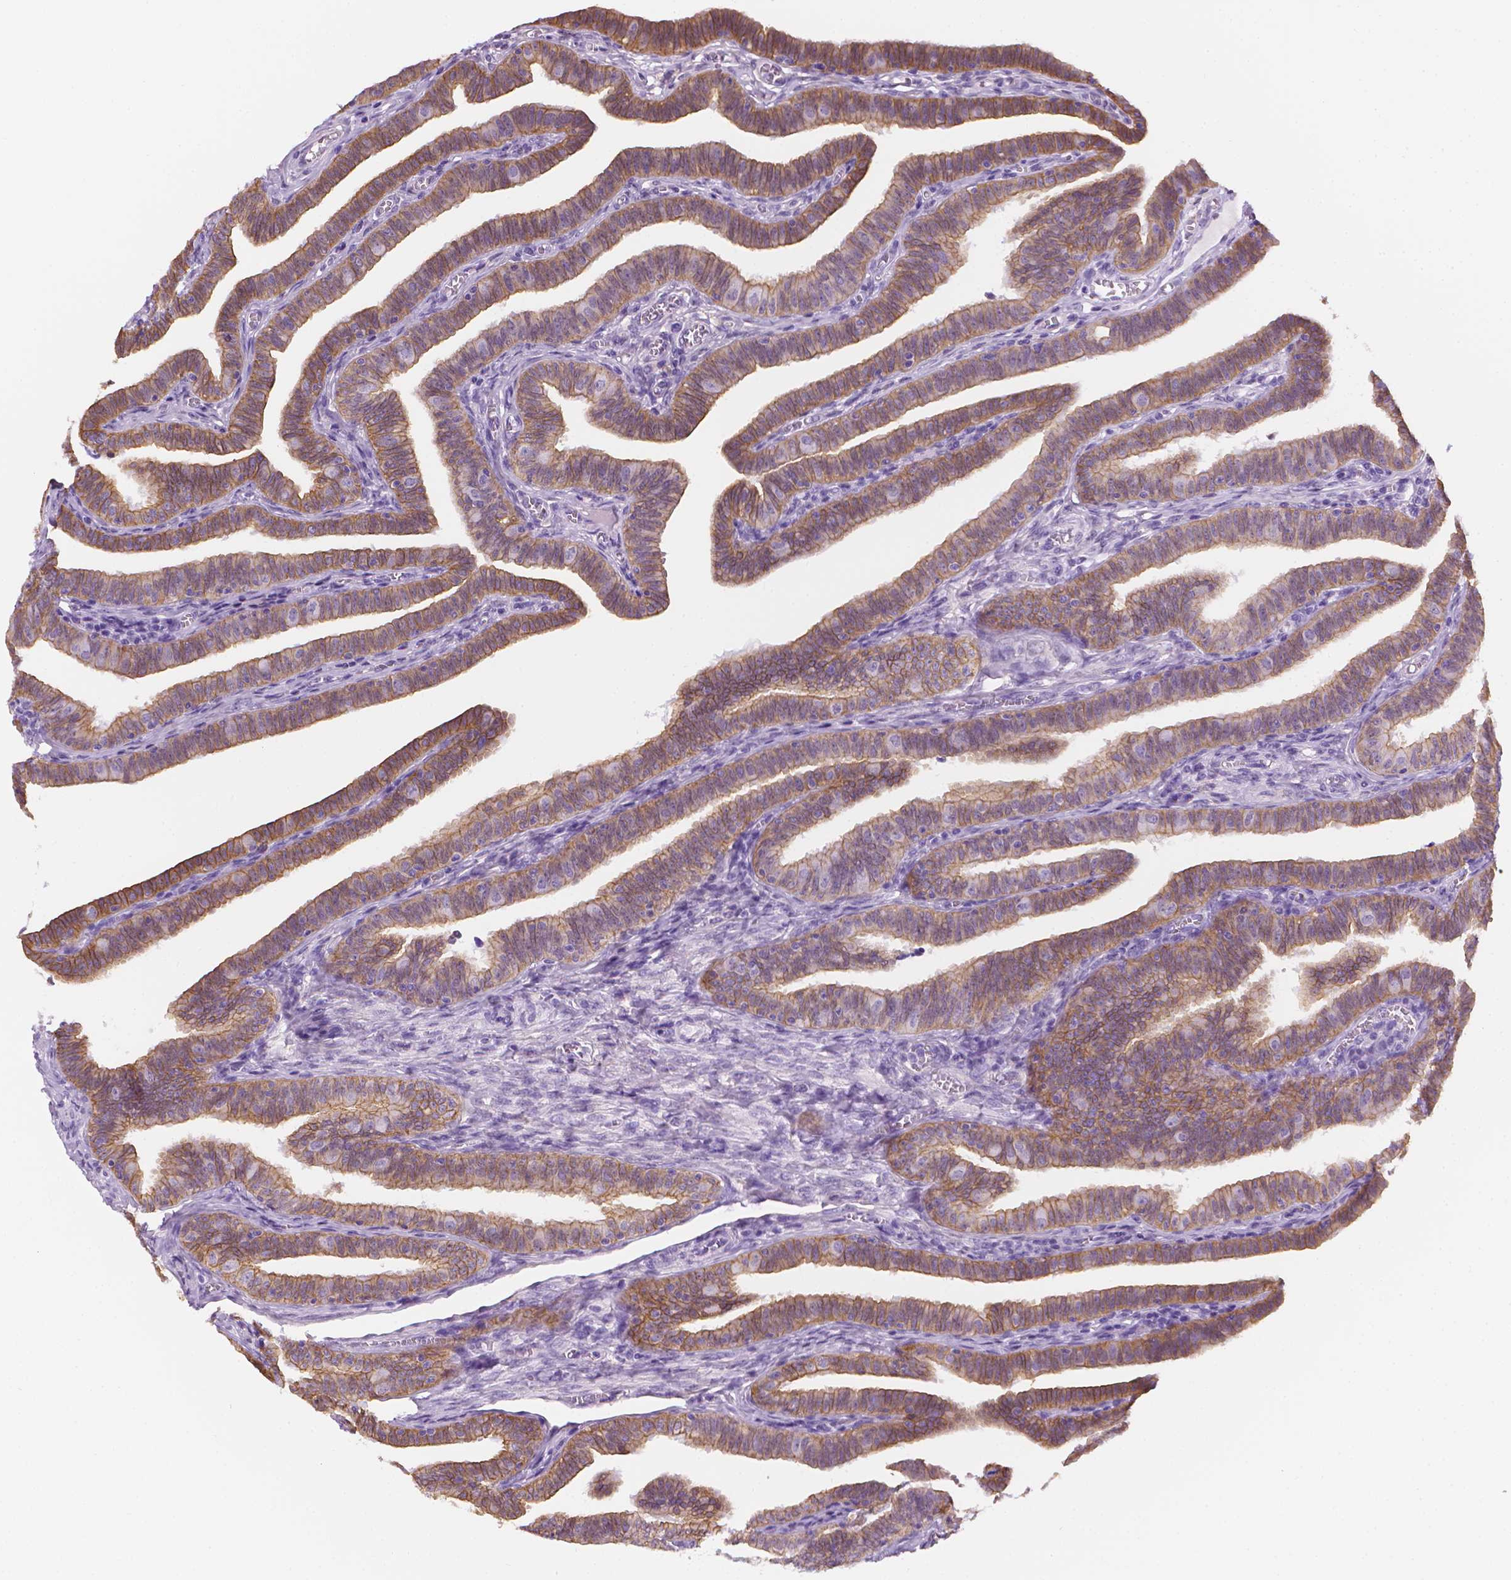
{"staining": {"intensity": "moderate", "quantity": ">75%", "location": "cytoplasmic/membranous"}, "tissue": "fallopian tube", "cell_type": "Glandular cells", "image_type": "normal", "snomed": [{"axis": "morphology", "description": "Normal tissue, NOS"}, {"axis": "topography", "description": "Fallopian tube"}], "caption": "Fallopian tube stained with a protein marker reveals moderate staining in glandular cells.", "gene": "PPL", "patient": {"sex": "female", "age": 25}}